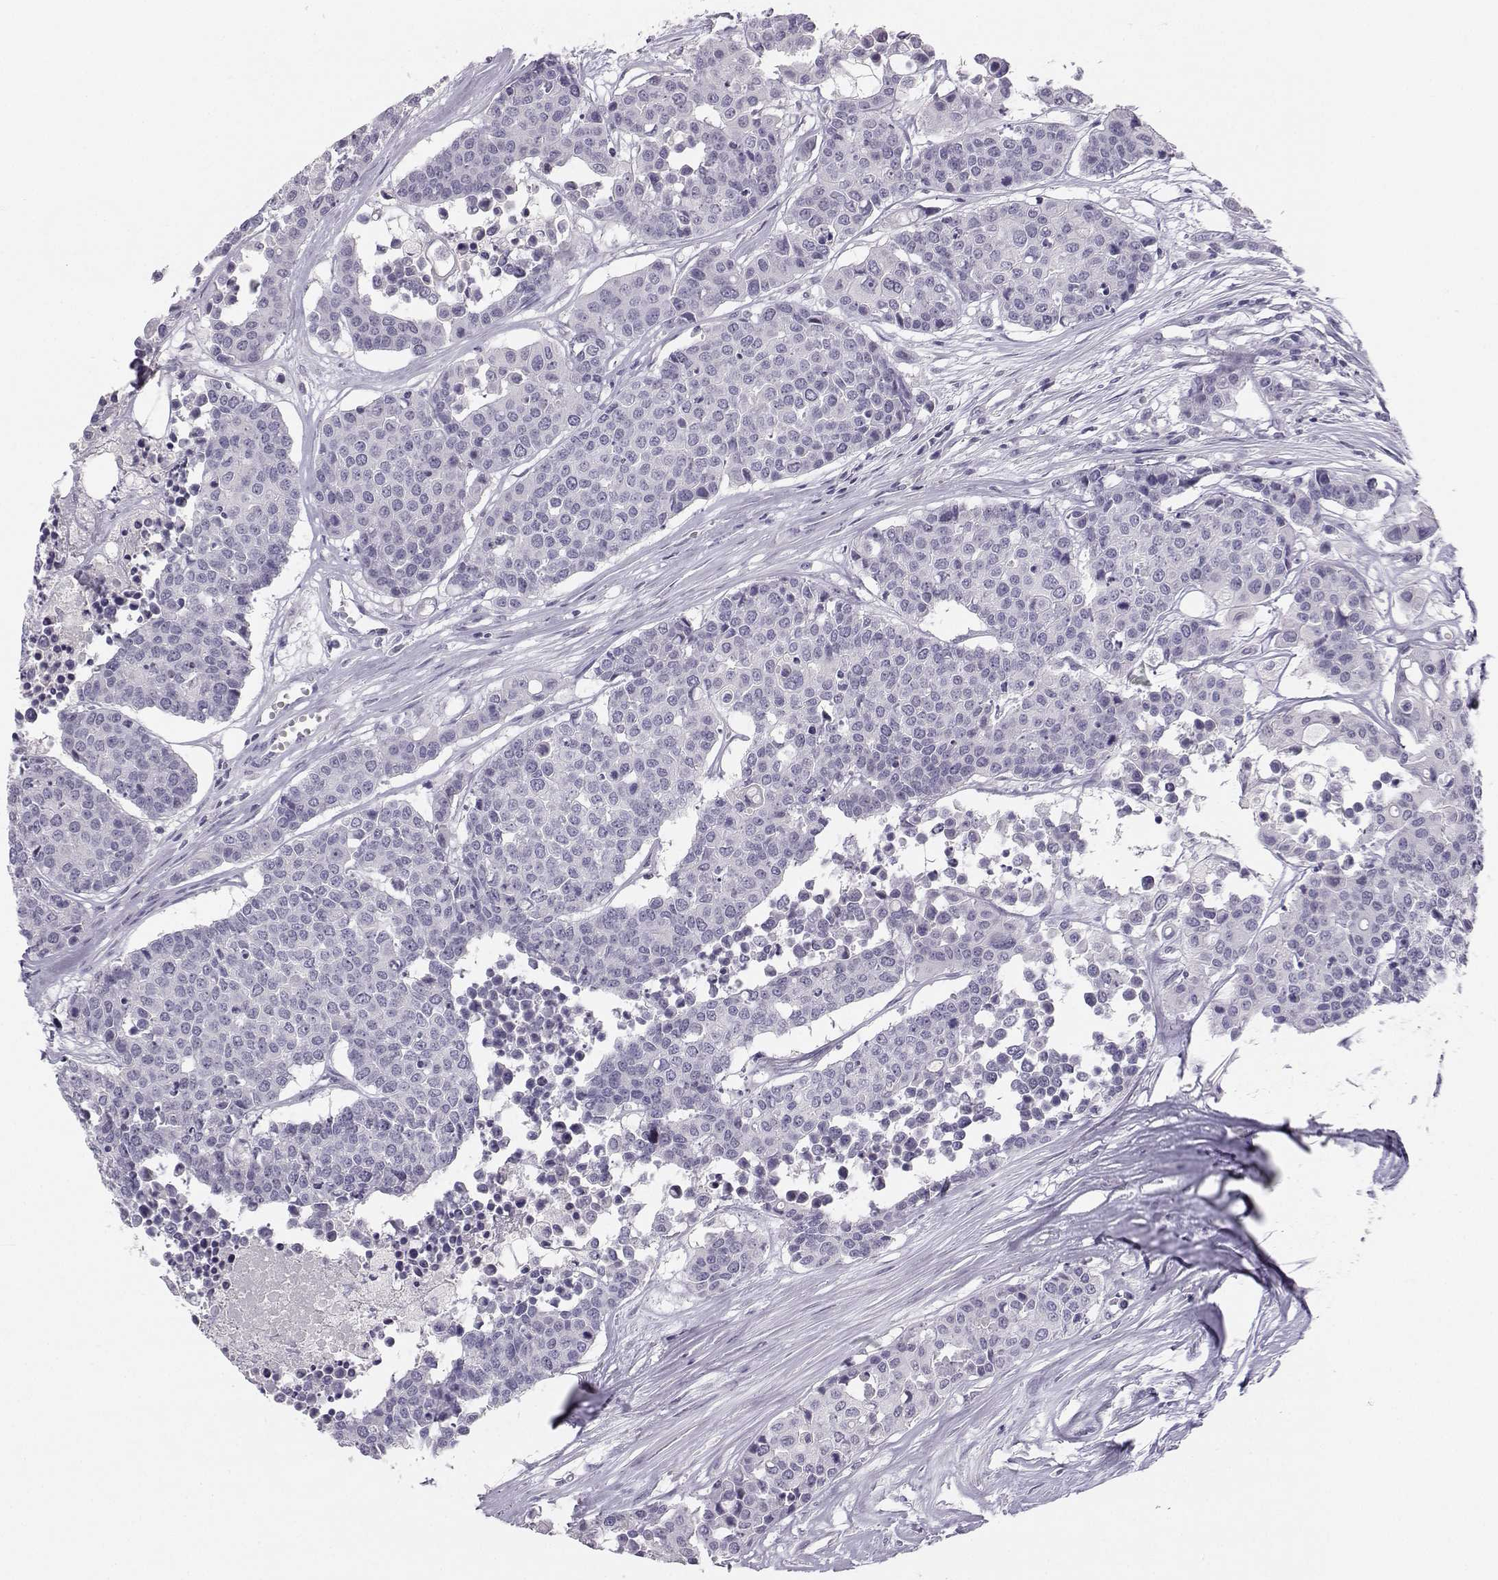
{"staining": {"intensity": "negative", "quantity": "none", "location": "none"}, "tissue": "carcinoid", "cell_type": "Tumor cells", "image_type": "cancer", "snomed": [{"axis": "morphology", "description": "Carcinoid, malignant, NOS"}, {"axis": "topography", "description": "Colon"}], "caption": "DAB immunohistochemical staining of human carcinoid demonstrates no significant positivity in tumor cells. Brightfield microscopy of immunohistochemistry stained with DAB (brown) and hematoxylin (blue), captured at high magnification.", "gene": "SYCE1", "patient": {"sex": "male", "age": 81}}